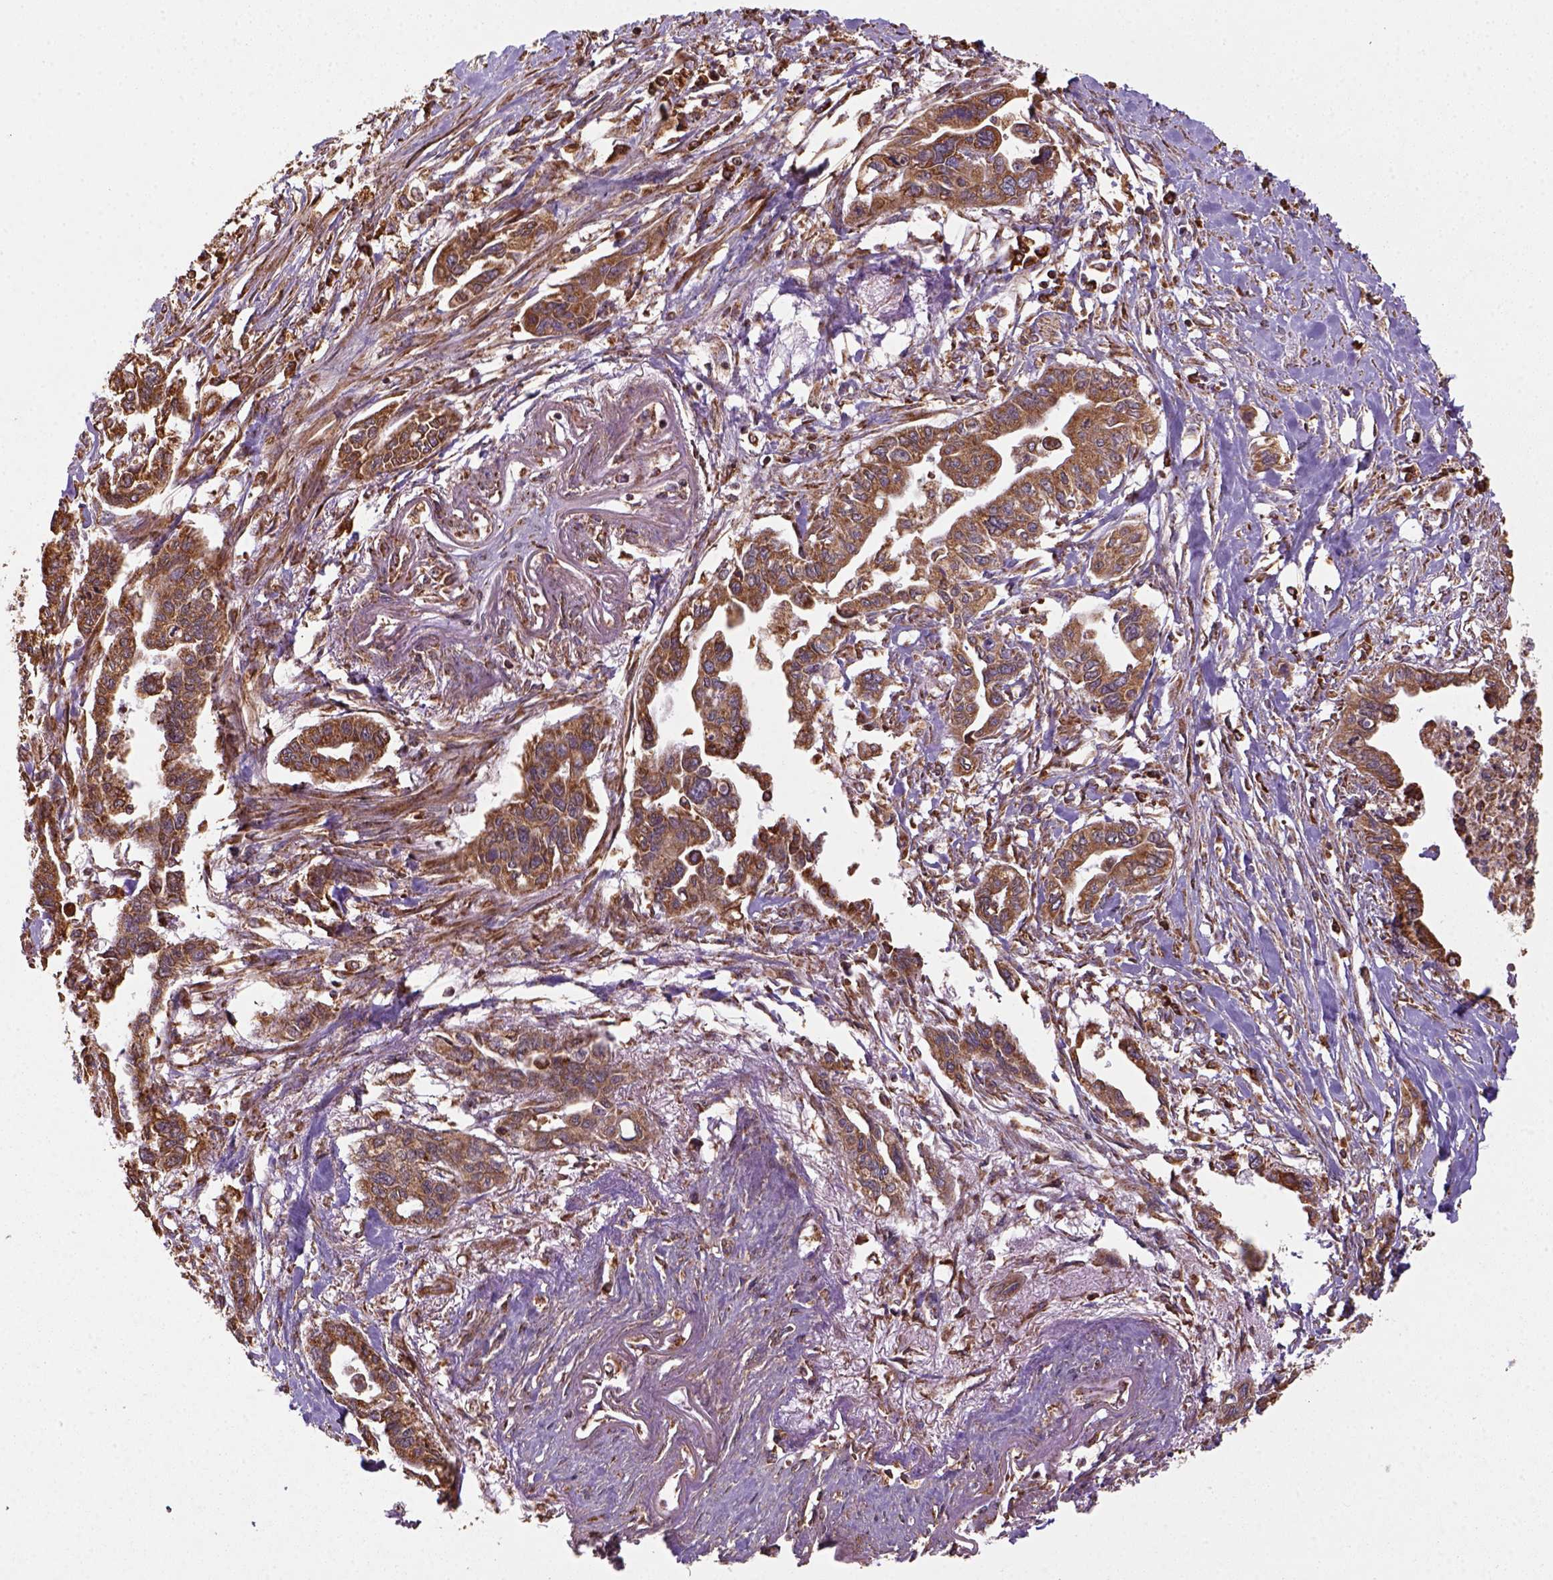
{"staining": {"intensity": "moderate", "quantity": ">75%", "location": "cytoplasmic/membranous"}, "tissue": "pancreatic cancer", "cell_type": "Tumor cells", "image_type": "cancer", "snomed": [{"axis": "morphology", "description": "Adenocarcinoma, NOS"}, {"axis": "topography", "description": "Pancreas"}], "caption": "Pancreatic cancer stained with a brown dye displays moderate cytoplasmic/membranous positive staining in approximately >75% of tumor cells.", "gene": "MAPK8IP3", "patient": {"sex": "male", "age": 60}}